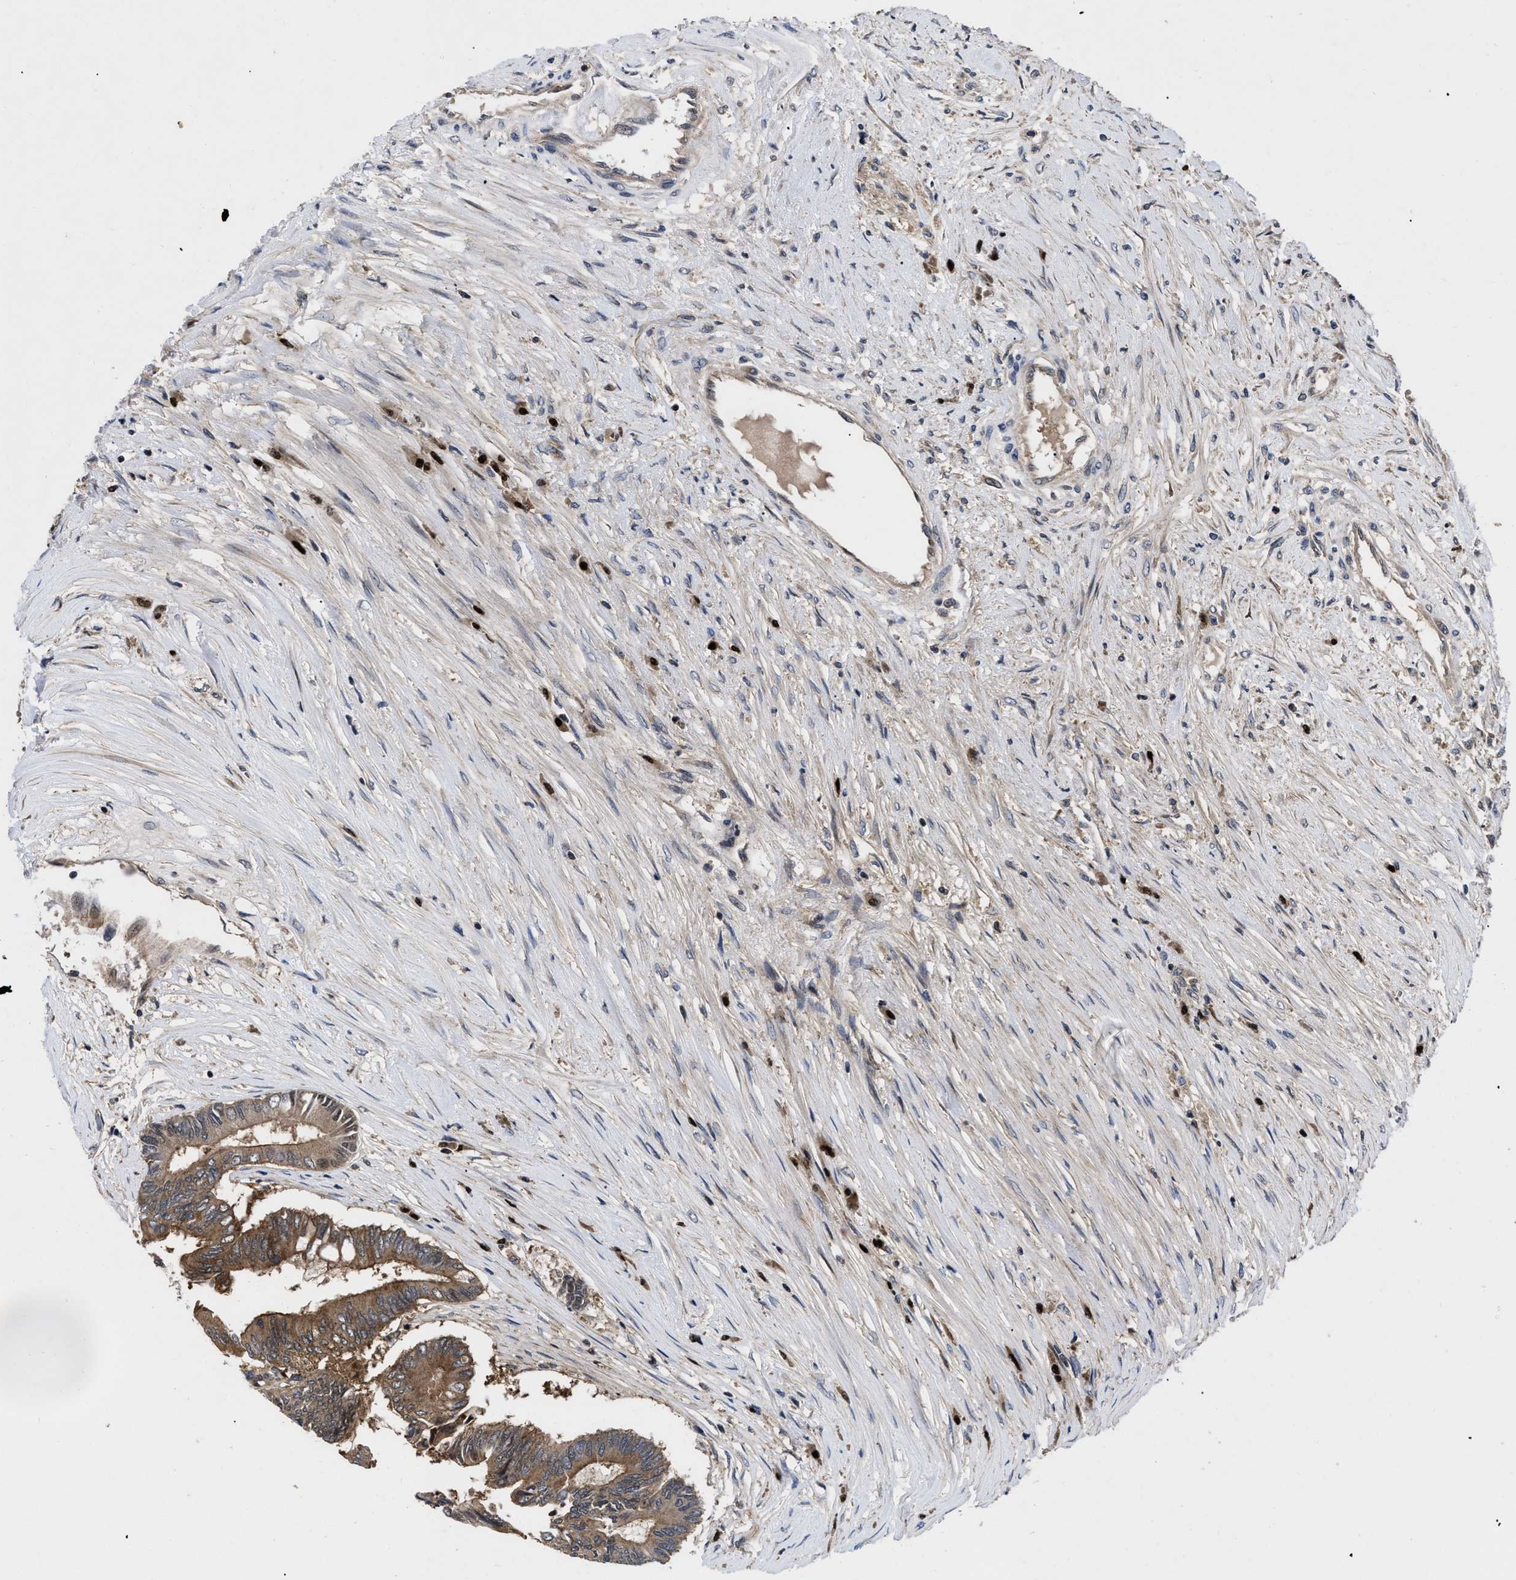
{"staining": {"intensity": "moderate", "quantity": ">75%", "location": "cytoplasmic/membranous"}, "tissue": "colorectal cancer", "cell_type": "Tumor cells", "image_type": "cancer", "snomed": [{"axis": "morphology", "description": "Adenocarcinoma, NOS"}, {"axis": "topography", "description": "Rectum"}], "caption": "A histopathology image of colorectal cancer stained for a protein displays moderate cytoplasmic/membranous brown staining in tumor cells.", "gene": "FAM200A", "patient": {"sex": "male", "age": 63}}